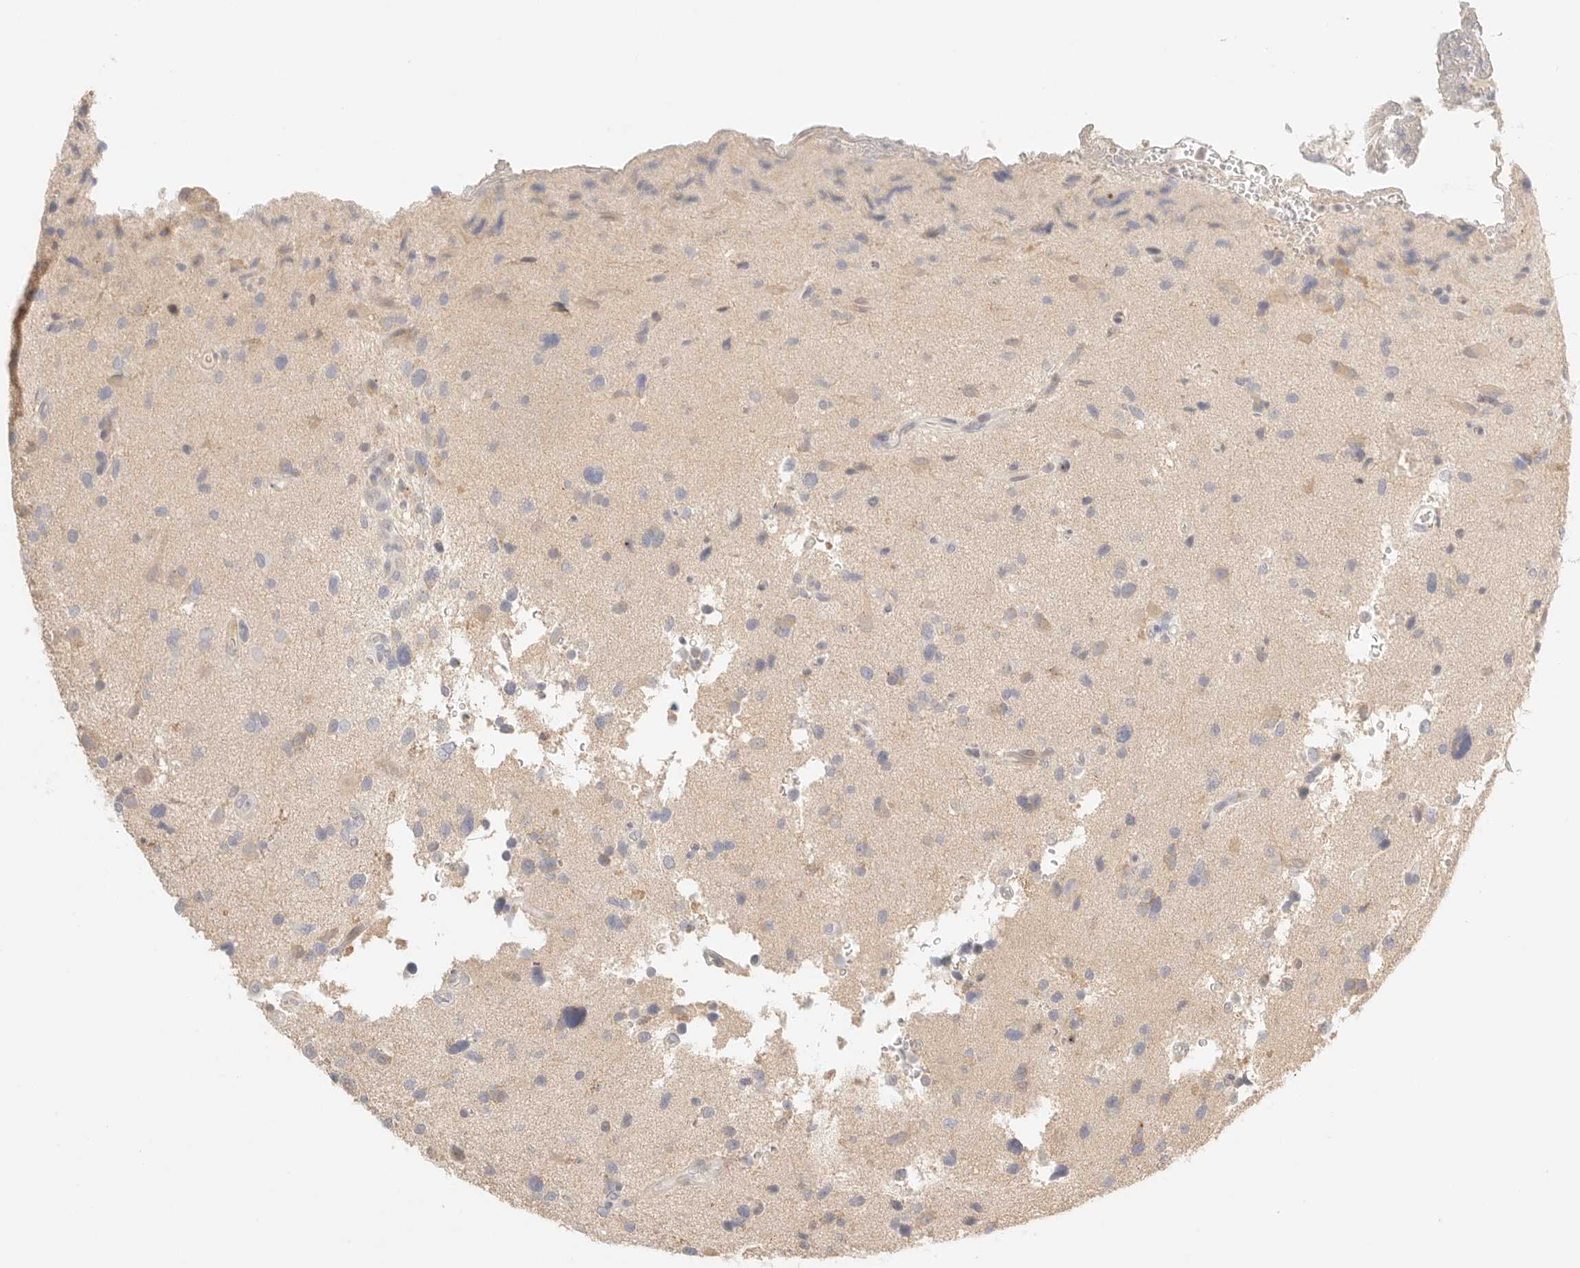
{"staining": {"intensity": "negative", "quantity": "none", "location": "none"}, "tissue": "glioma", "cell_type": "Tumor cells", "image_type": "cancer", "snomed": [{"axis": "morphology", "description": "Glioma, malignant, High grade"}, {"axis": "topography", "description": "Brain"}], "caption": "Immunohistochemical staining of glioma demonstrates no significant staining in tumor cells. The staining is performed using DAB brown chromogen with nuclei counter-stained in using hematoxylin.", "gene": "CEP120", "patient": {"sex": "male", "age": 33}}